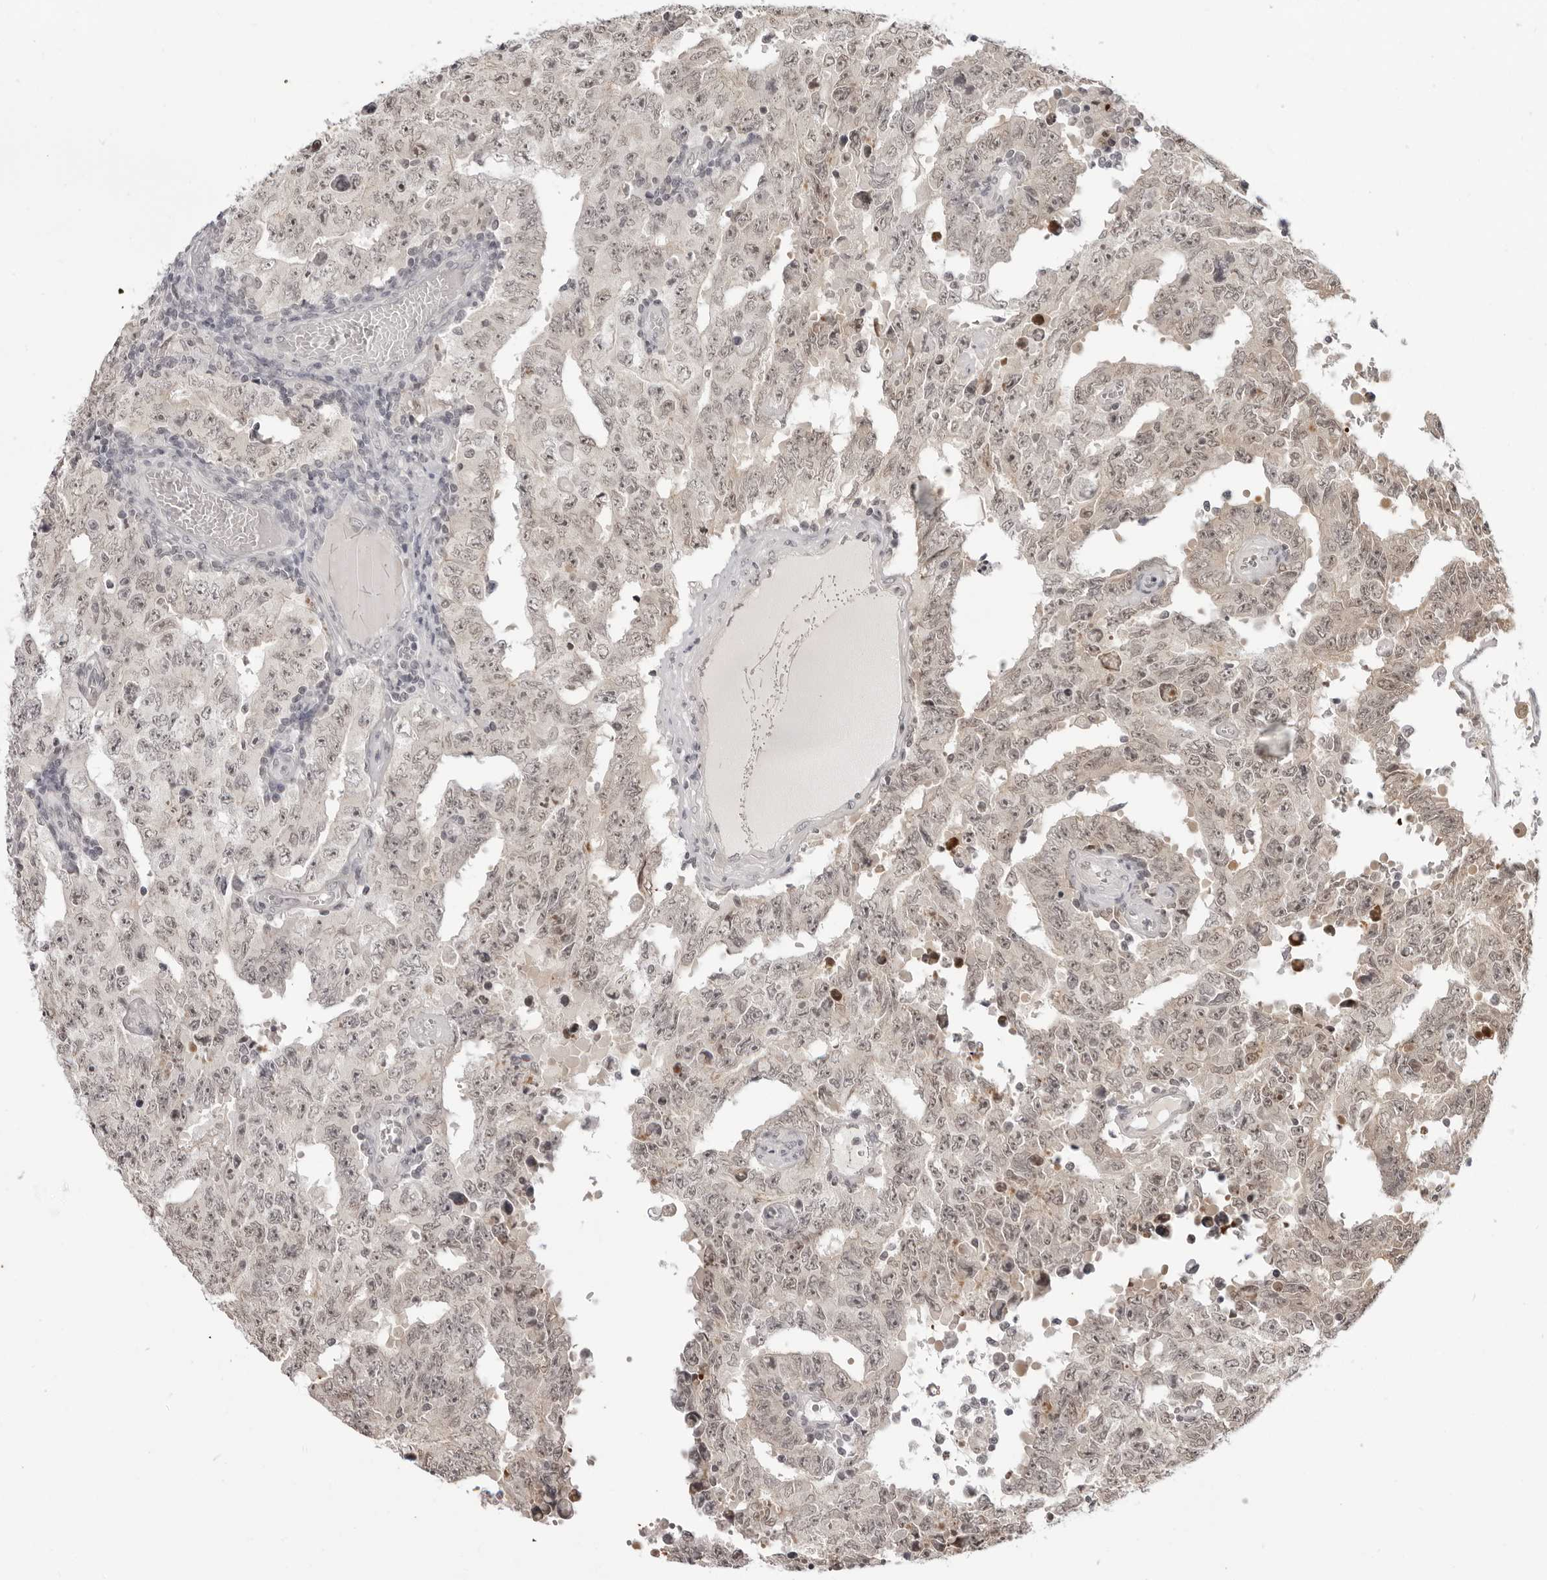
{"staining": {"intensity": "weak", "quantity": ">75%", "location": "nuclear"}, "tissue": "testis cancer", "cell_type": "Tumor cells", "image_type": "cancer", "snomed": [{"axis": "morphology", "description": "Carcinoma, Embryonal, NOS"}, {"axis": "topography", "description": "Testis"}], "caption": "An immunohistochemistry (IHC) photomicrograph of neoplastic tissue is shown. Protein staining in brown shows weak nuclear positivity in testis cancer within tumor cells. The protein of interest is stained brown, and the nuclei are stained in blue (DAB IHC with brightfield microscopy, high magnification).", "gene": "SRGAP2", "patient": {"sex": "male", "age": 26}}